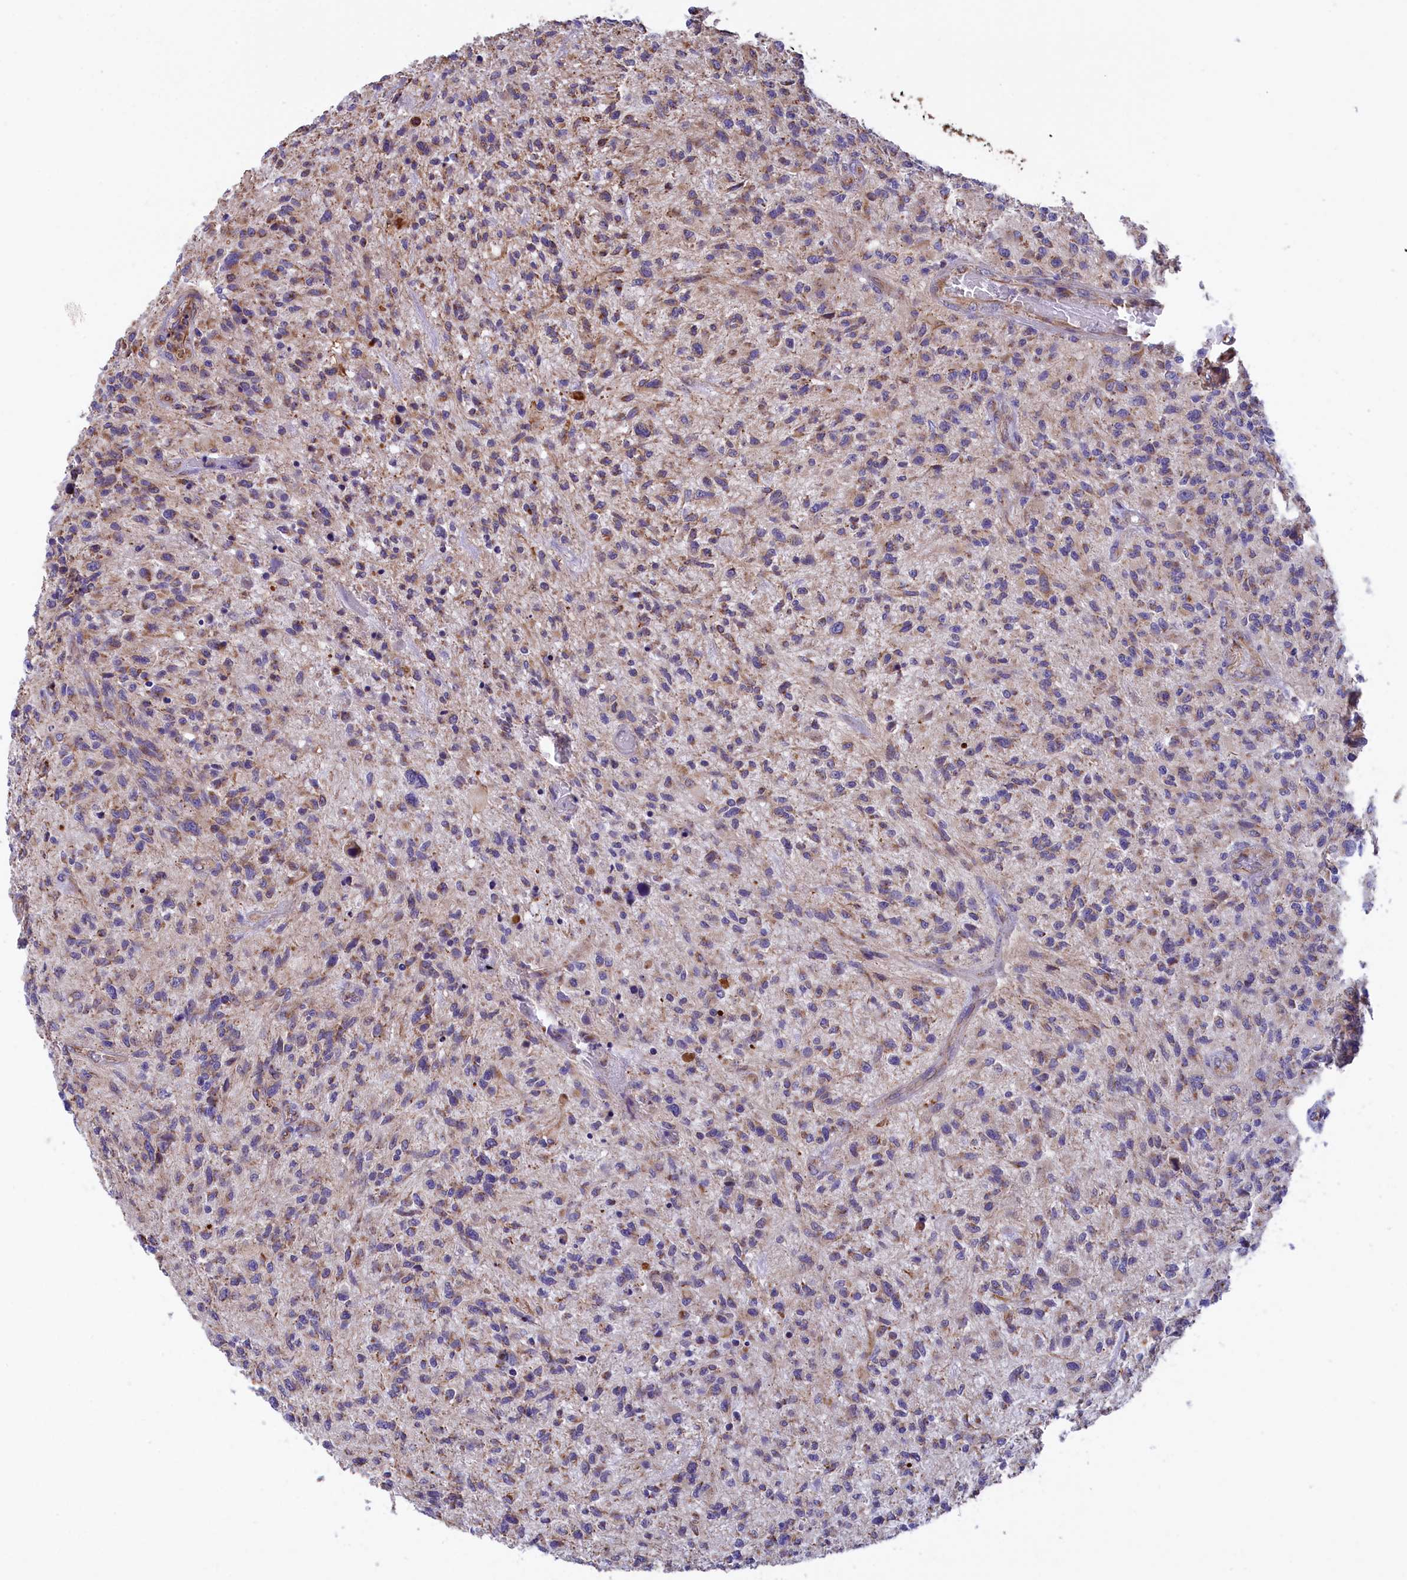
{"staining": {"intensity": "weak", "quantity": "<25%", "location": "cytoplasmic/membranous"}, "tissue": "glioma", "cell_type": "Tumor cells", "image_type": "cancer", "snomed": [{"axis": "morphology", "description": "Glioma, malignant, High grade"}, {"axis": "topography", "description": "Brain"}], "caption": "Tumor cells show no significant protein staining in glioma.", "gene": "GATB", "patient": {"sex": "male", "age": 47}}